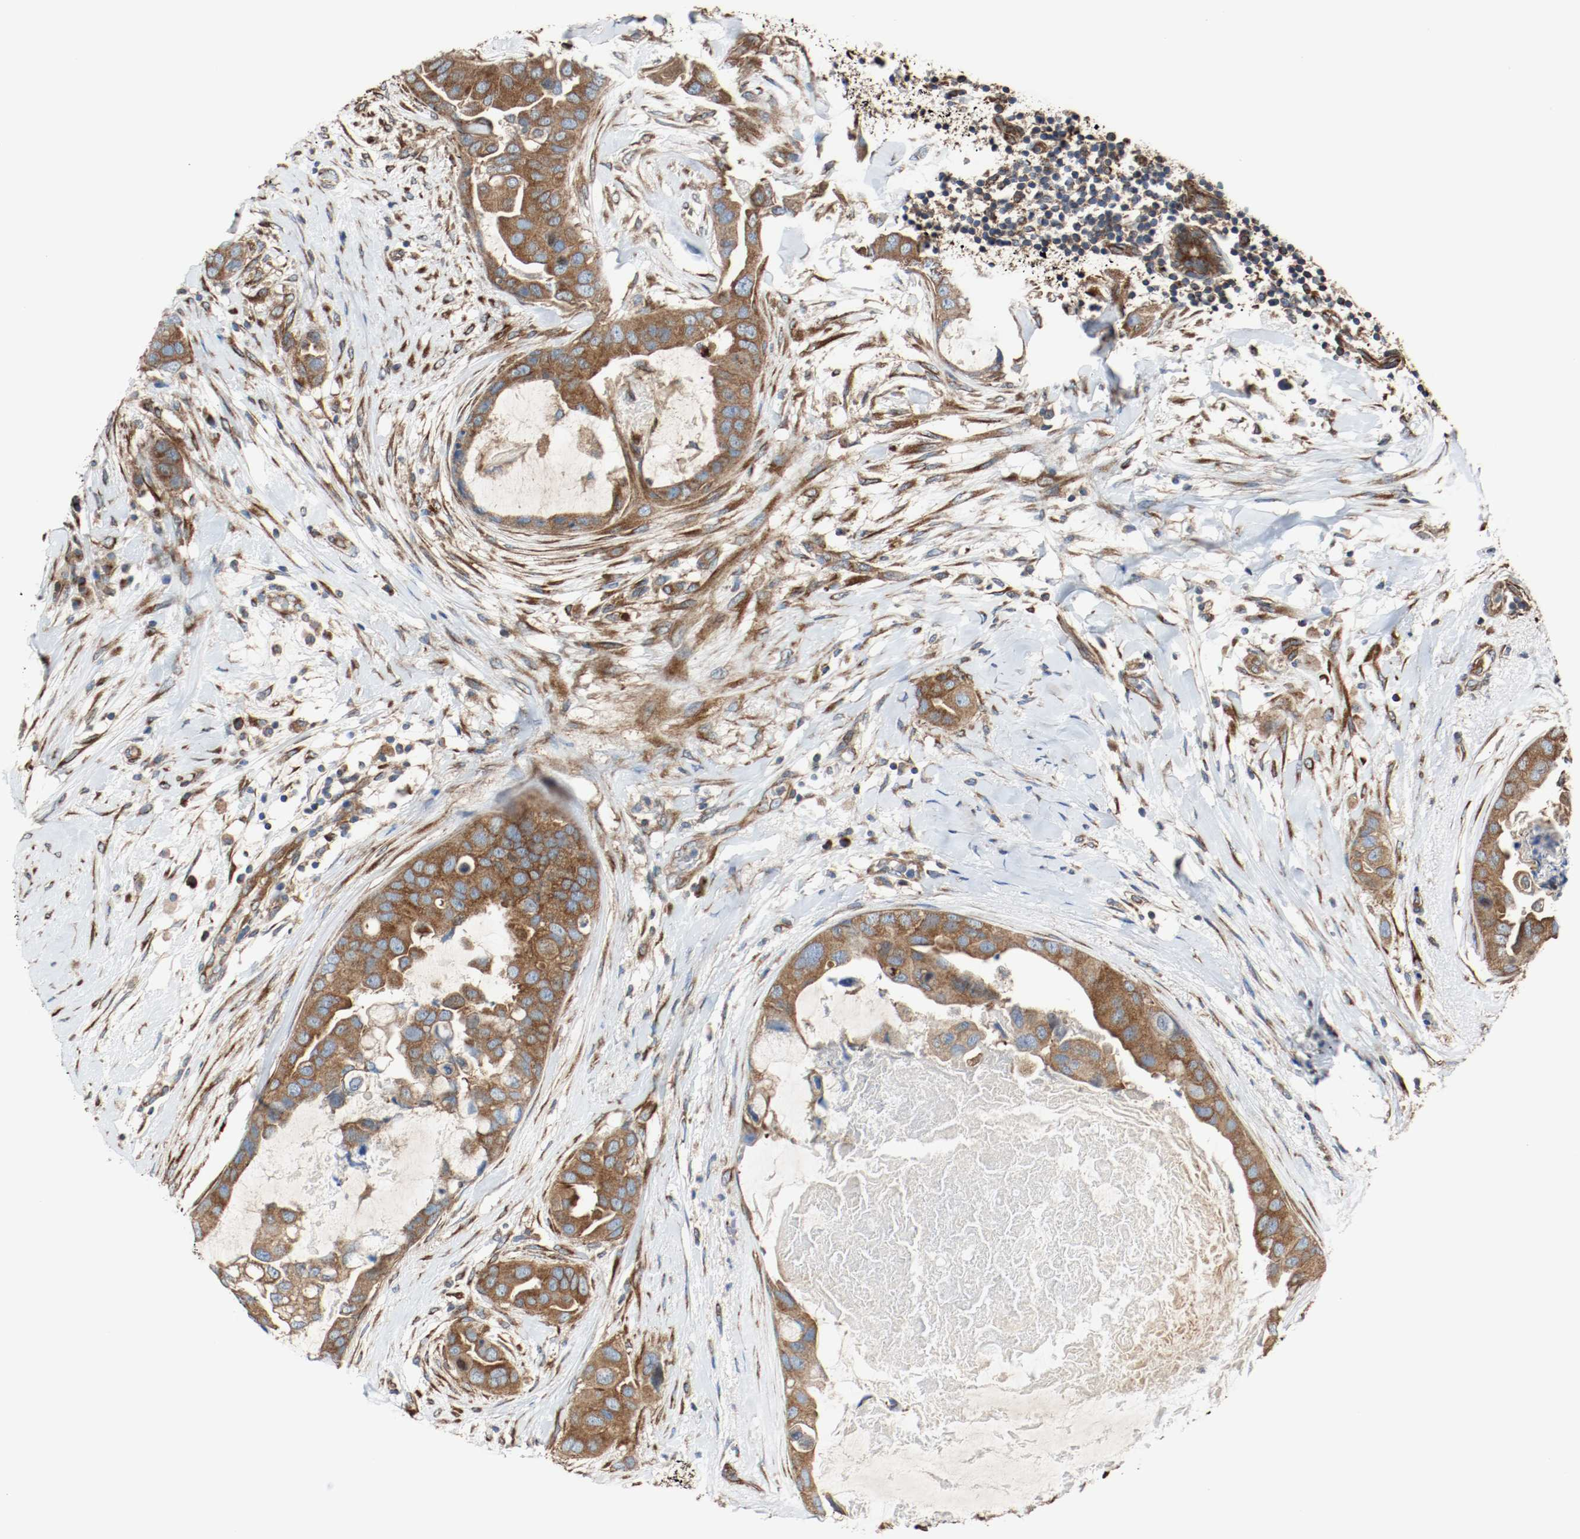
{"staining": {"intensity": "strong", "quantity": ">75%", "location": "cytoplasmic/membranous"}, "tissue": "breast cancer", "cell_type": "Tumor cells", "image_type": "cancer", "snomed": [{"axis": "morphology", "description": "Duct carcinoma"}, {"axis": "topography", "description": "Breast"}], "caption": "IHC (DAB) staining of human infiltrating ductal carcinoma (breast) displays strong cytoplasmic/membranous protein expression in approximately >75% of tumor cells.", "gene": "TUBA3D", "patient": {"sex": "female", "age": 40}}